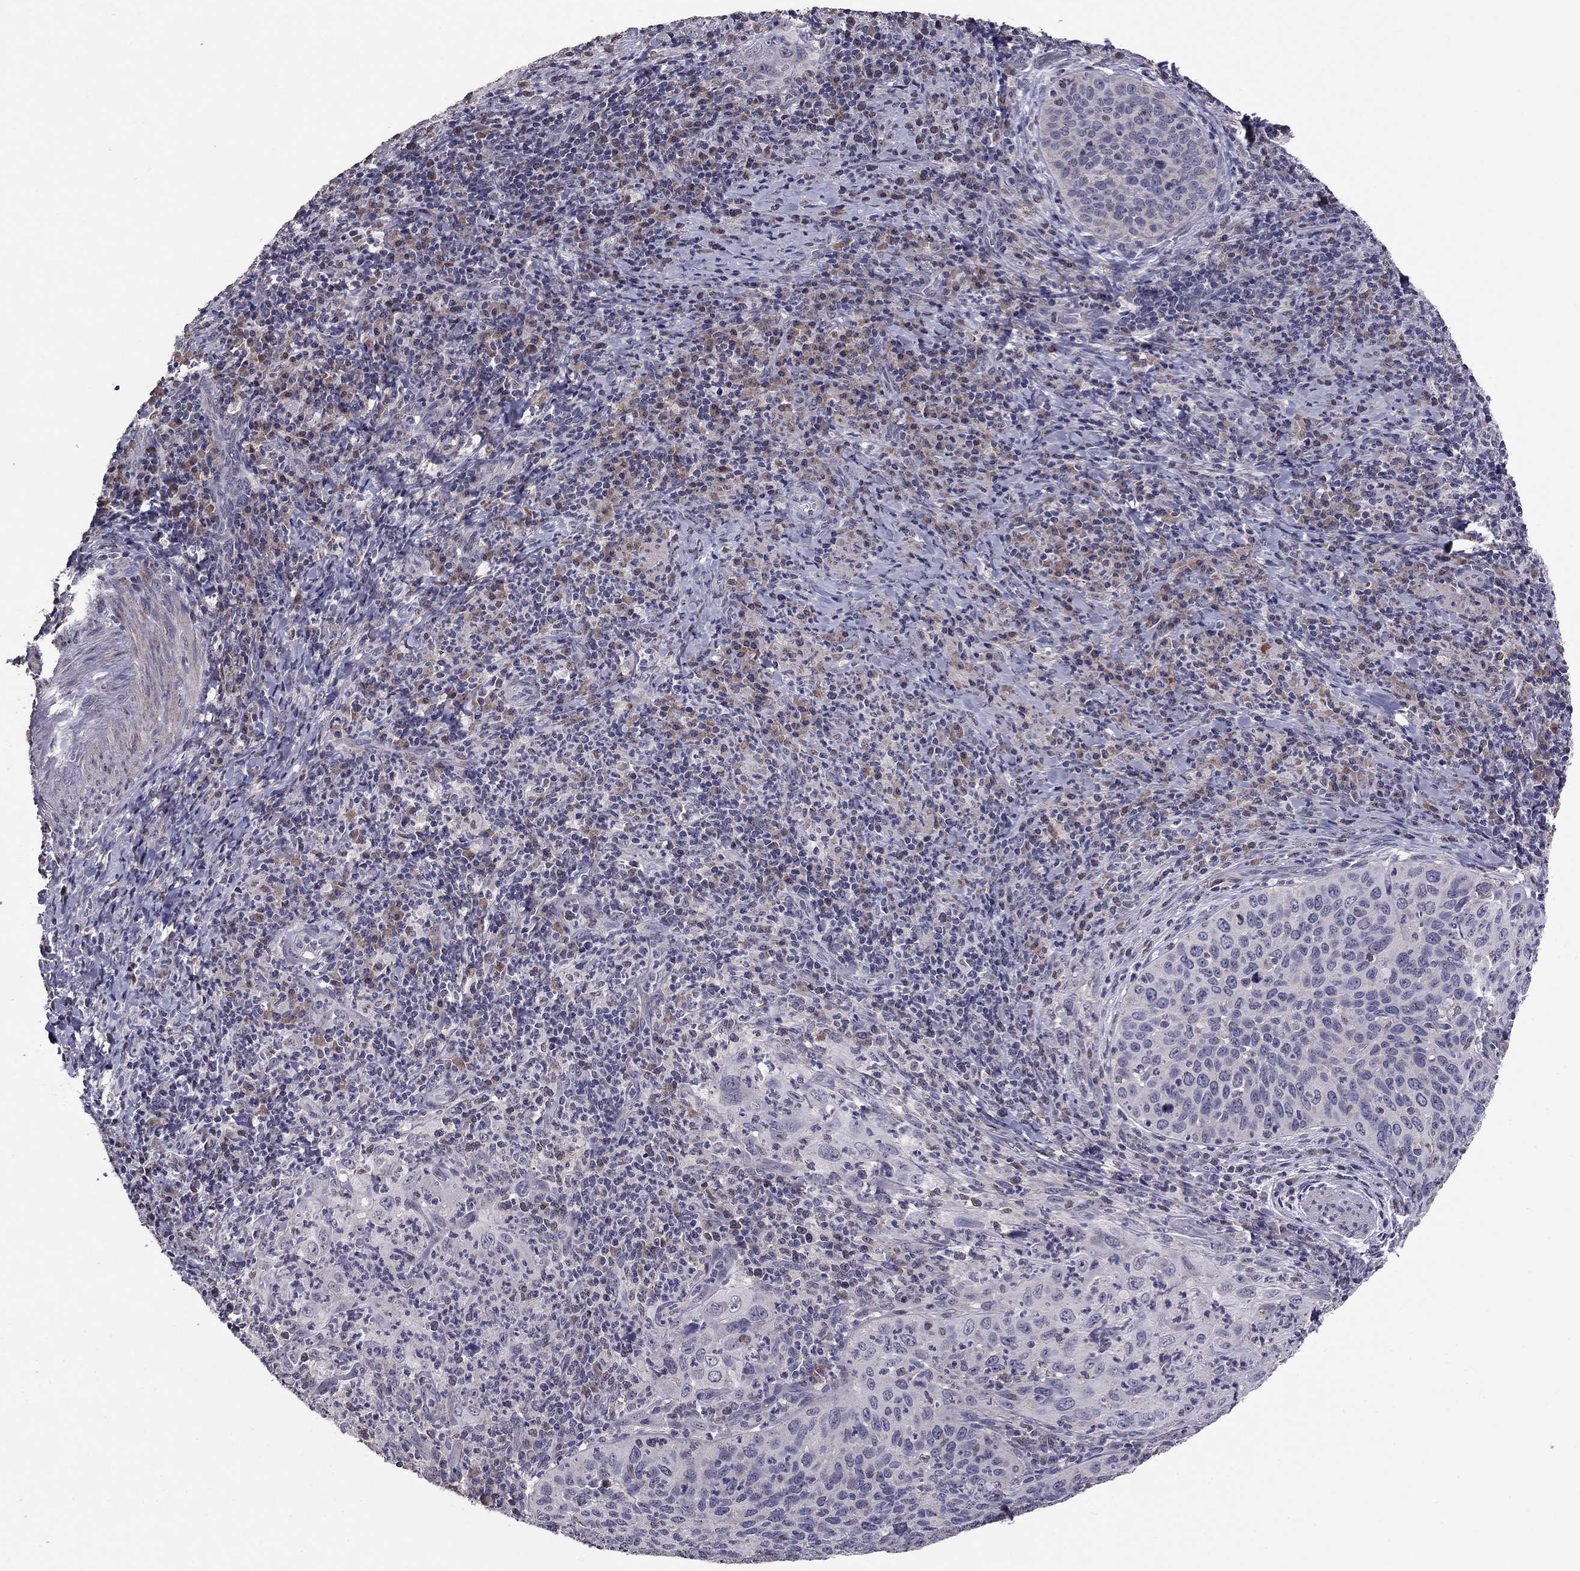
{"staining": {"intensity": "negative", "quantity": "none", "location": "none"}, "tissue": "cervical cancer", "cell_type": "Tumor cells", "image_type": "cancer", "snomed": [{"axis": "morphology", "description": "Squamous cell carcinoma, NOS"}, {"axis": "topography", "description": "Cervix"}], "caption": "Tumor cells show no significant protein positivity in cervical squamous cell carcinoma.", "gene": "HCN1", "patient": {"sex": "female", "age": 26}}